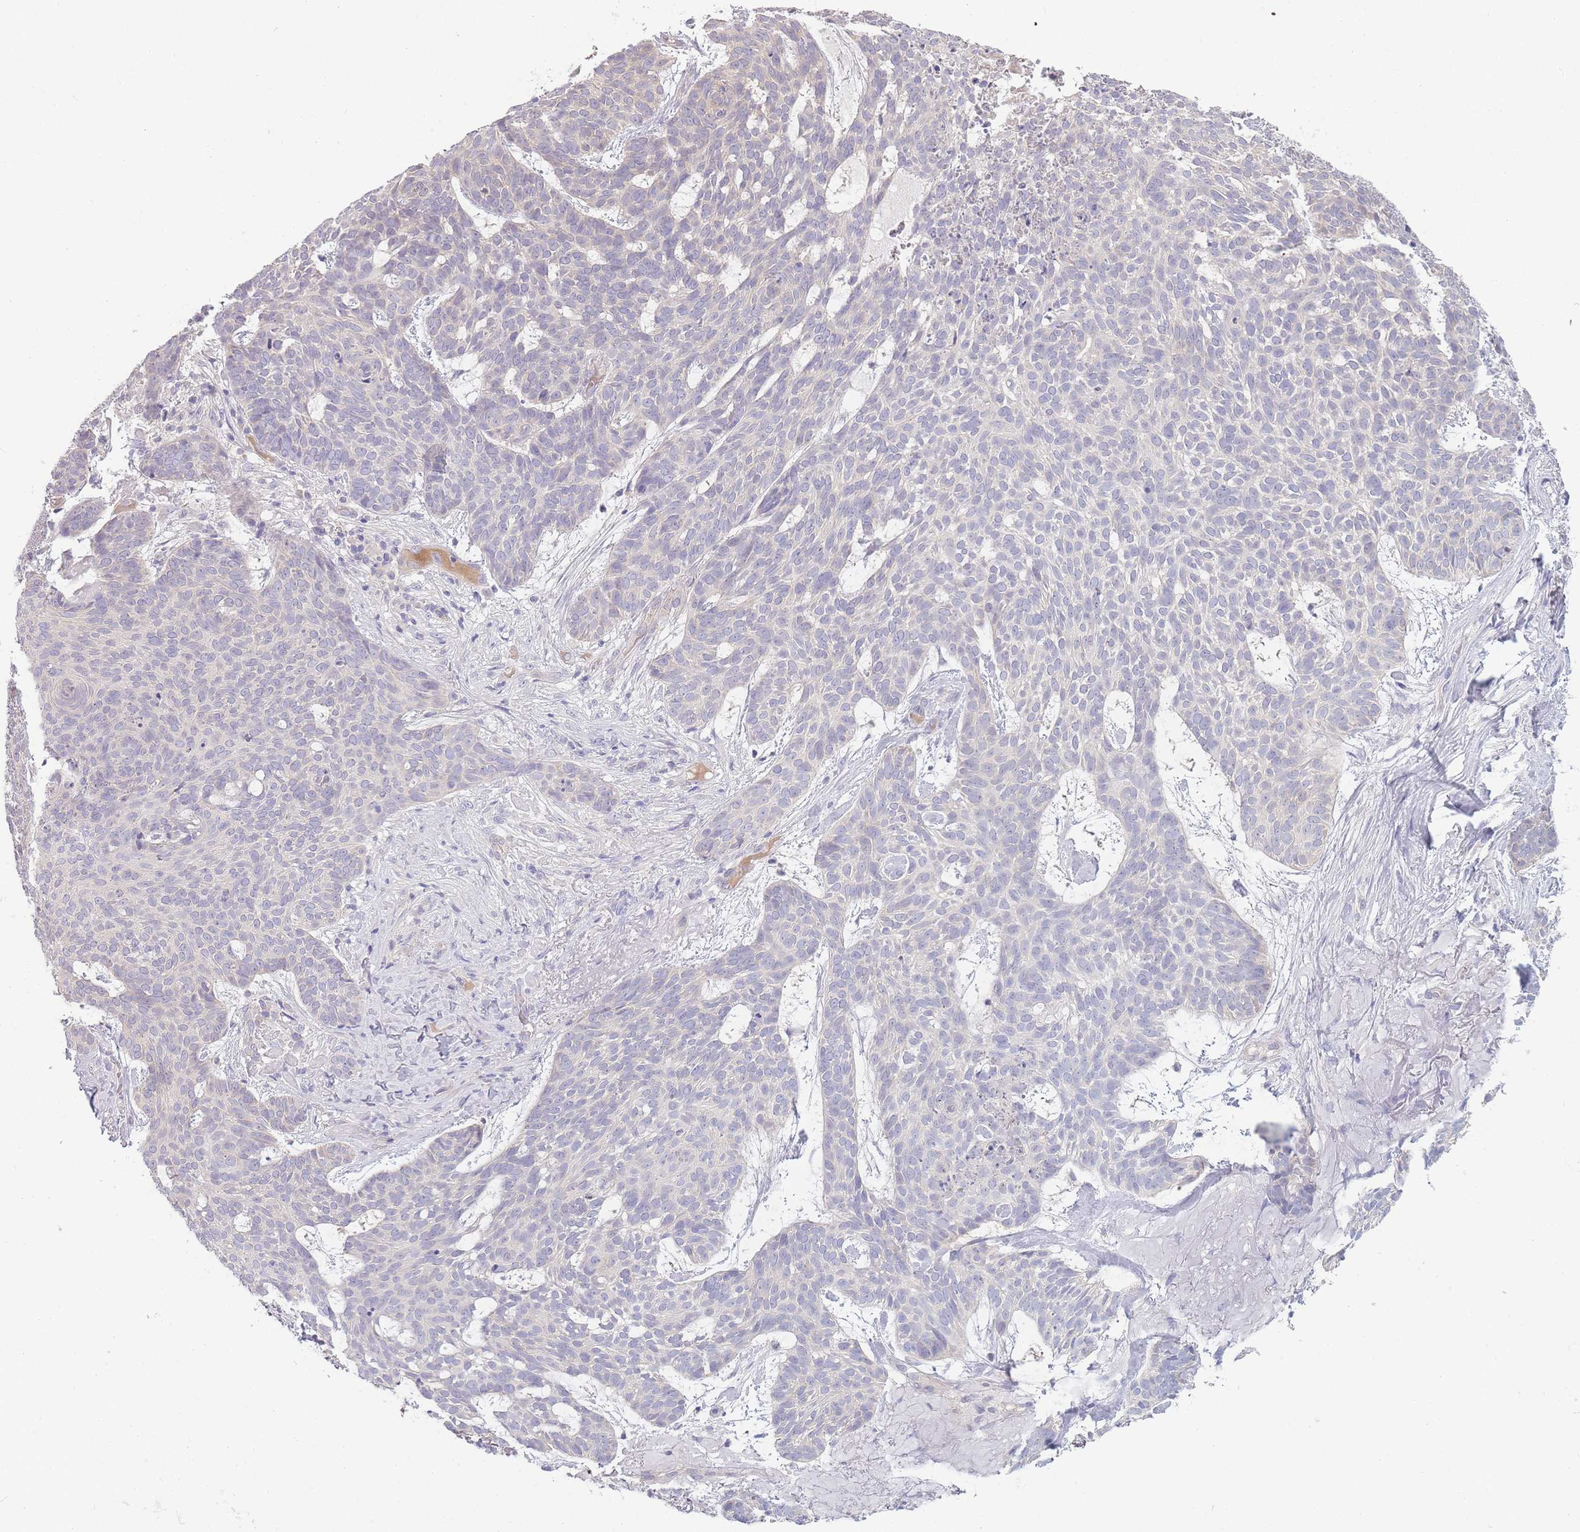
{"staining": {"intensity": "negative", "quantity": "none", "location": "none"}, "tissue": "skin cancer", "cell_type": "Tumor cells", "image_type": "cancer", "snomed": [{"axis": "morphology", "description": "Basal cell carcinoma"}, {"axis": "topography", "description": "Skin"}], "caption": "The histopathology image displays no staining of tumor cells in skin basal cell carcinoma.", "gene": "SPHKAP", "patient": {"sex": "female", "age": 89}}